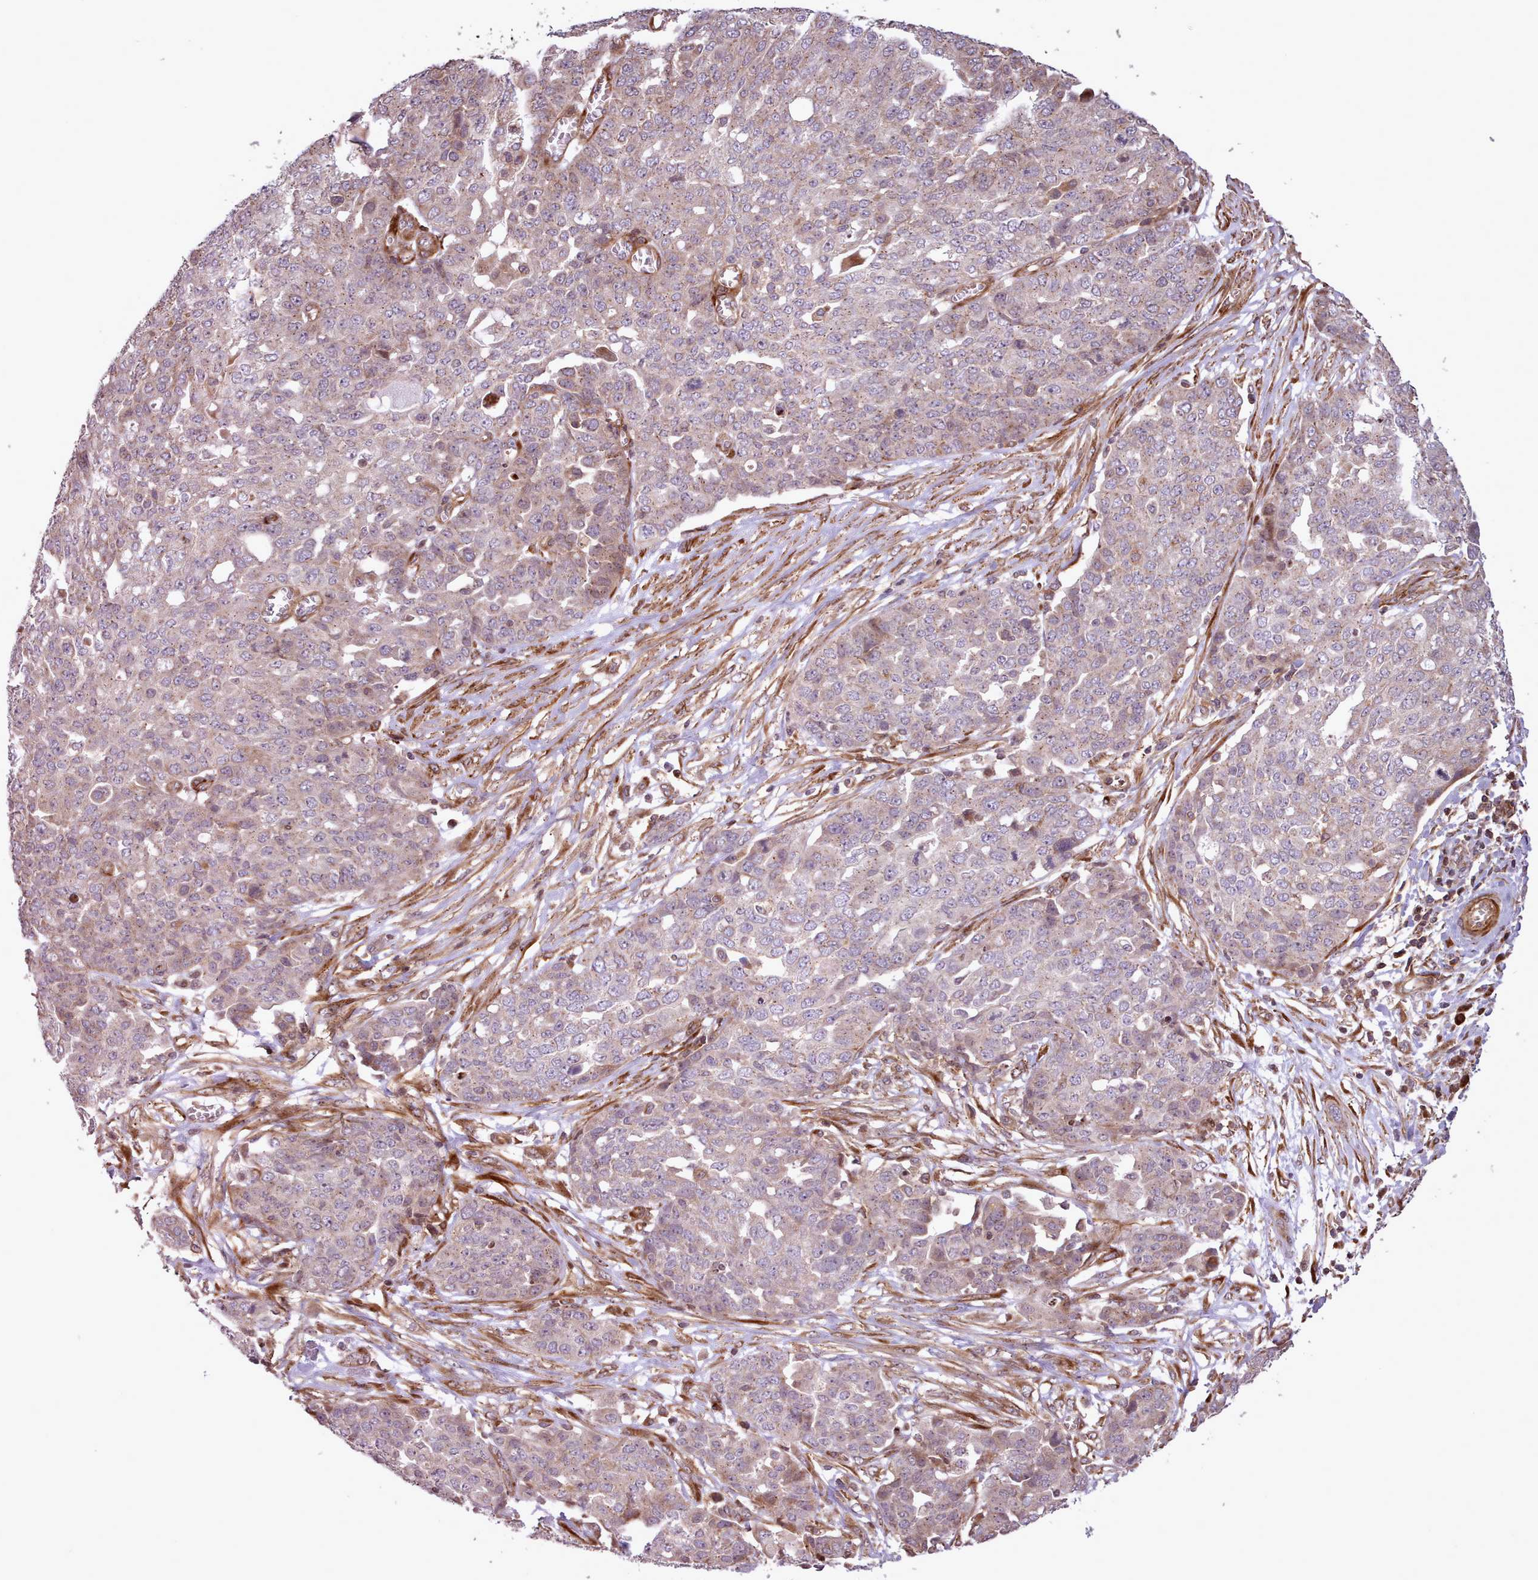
{"staining": {"intensity": "negative", "quantity": "none", "location": "none"}, "tissue": "ovarian cancer", "cell_type": "Tumor cells", "image_type": "cancer", "snomed": [{"axis": "morphology", "description": "Cystadenocarcinoma, serous, NOS"}, {"axis": "topography", "description": "Soft tissue"}, {"axis": "topography", "description": "Ovary"}], "caption": "Tumor cells show no significant protein expression in ovarian cancer. The staining was performed using DAB (3,3'-diaminobenzidine) to visualize the protein expression in brown, while the nuclei were stained in blue with hematoxylin (Magnification: 20x).", "gene": "NLRP7", "patient": {"sex": "female", "age": 57}}